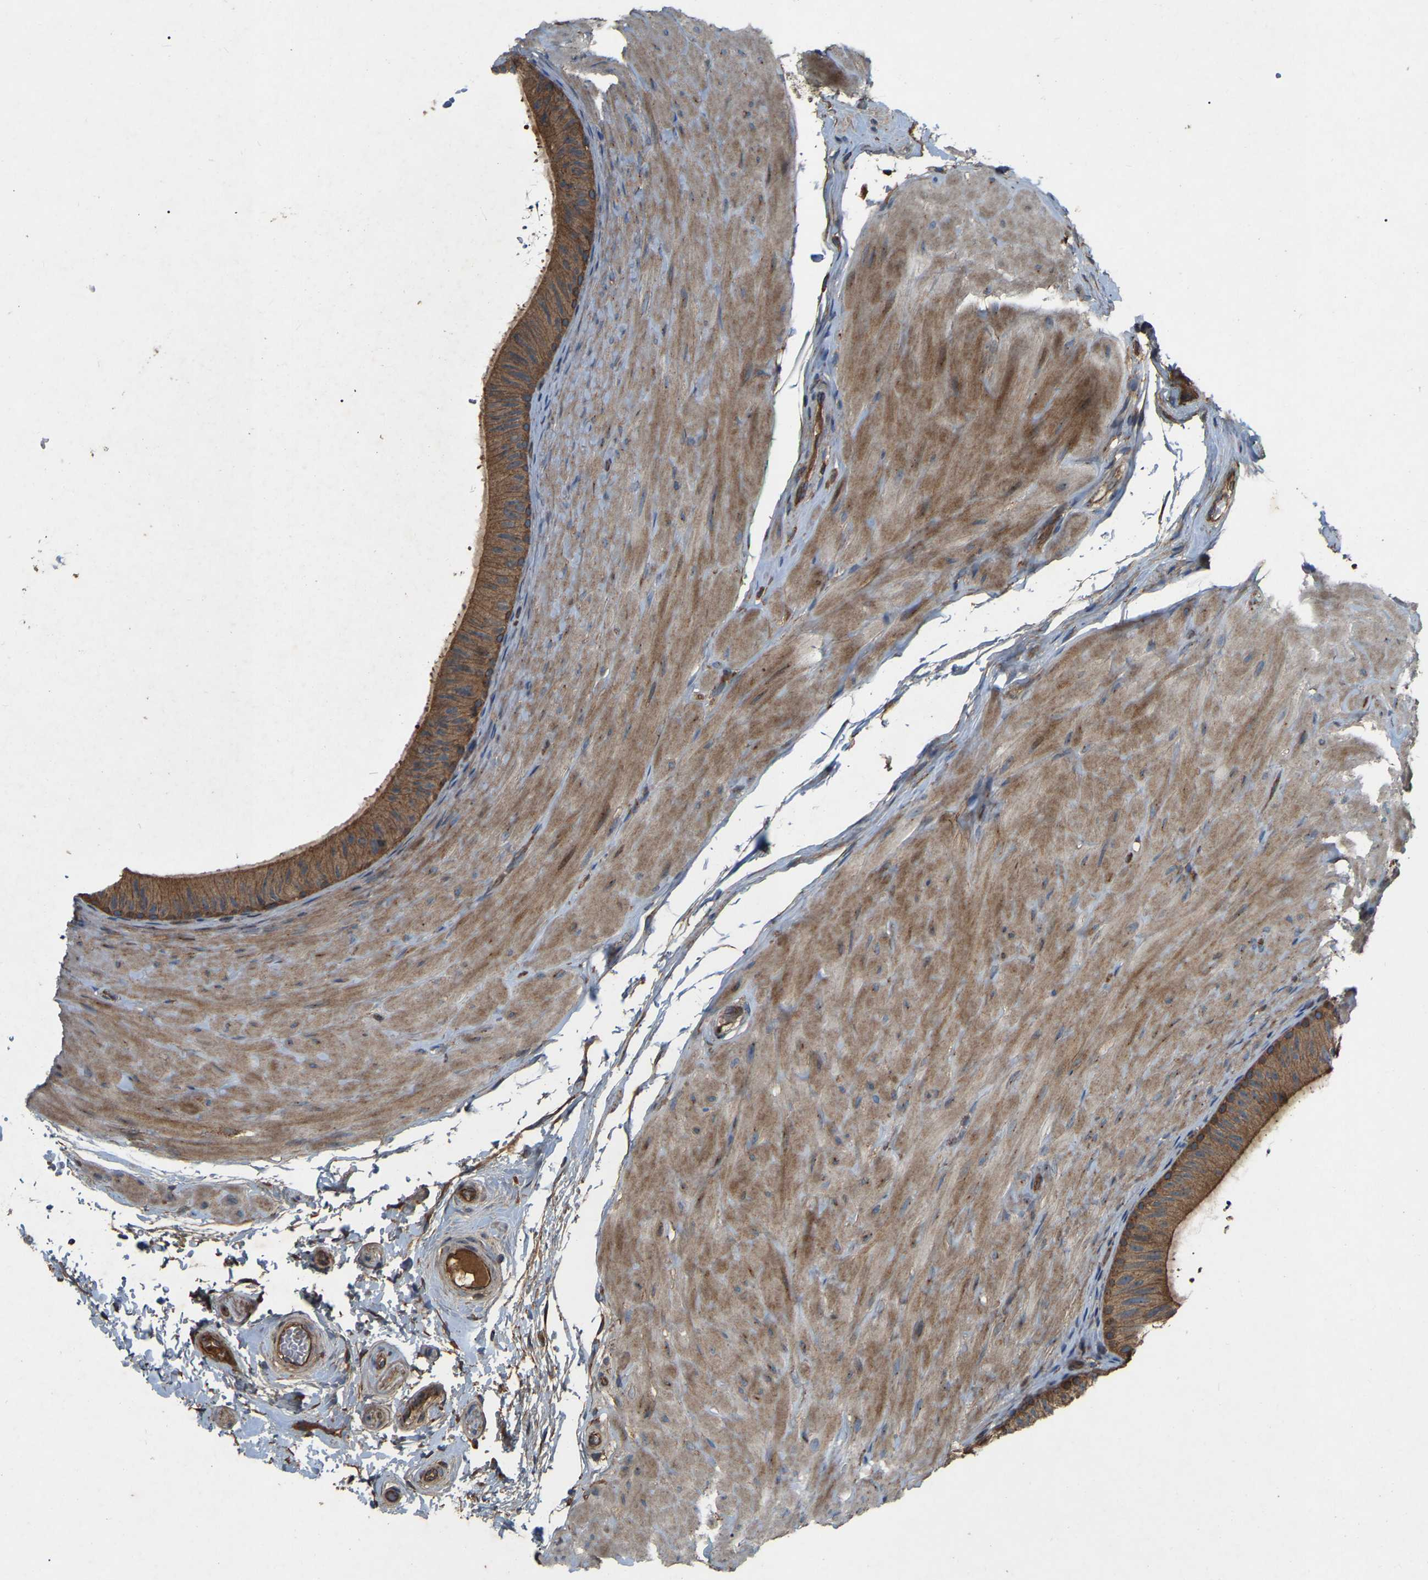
{"staining": {"intensity": "moderate", "quantity": ">75%", "location": "cytoplasmic/membranous"}, "tissue": "epididymis", "cell_type": "Glandular cells", "image_type": "normal", "snomed": [{"axis": "morphology", "description": "Normal tissue, NOS"}, {"axis": "topography", "description": "Epididymis"}], "caption": "DAB immunohistochemical staining of unremarkable epididymis shows moderate cytoplasmic/membranous protein positivity in approximately >75% of glandular cells.", "gene": "SAMD9L", "patient": {"sex": "male", "age": 34}}